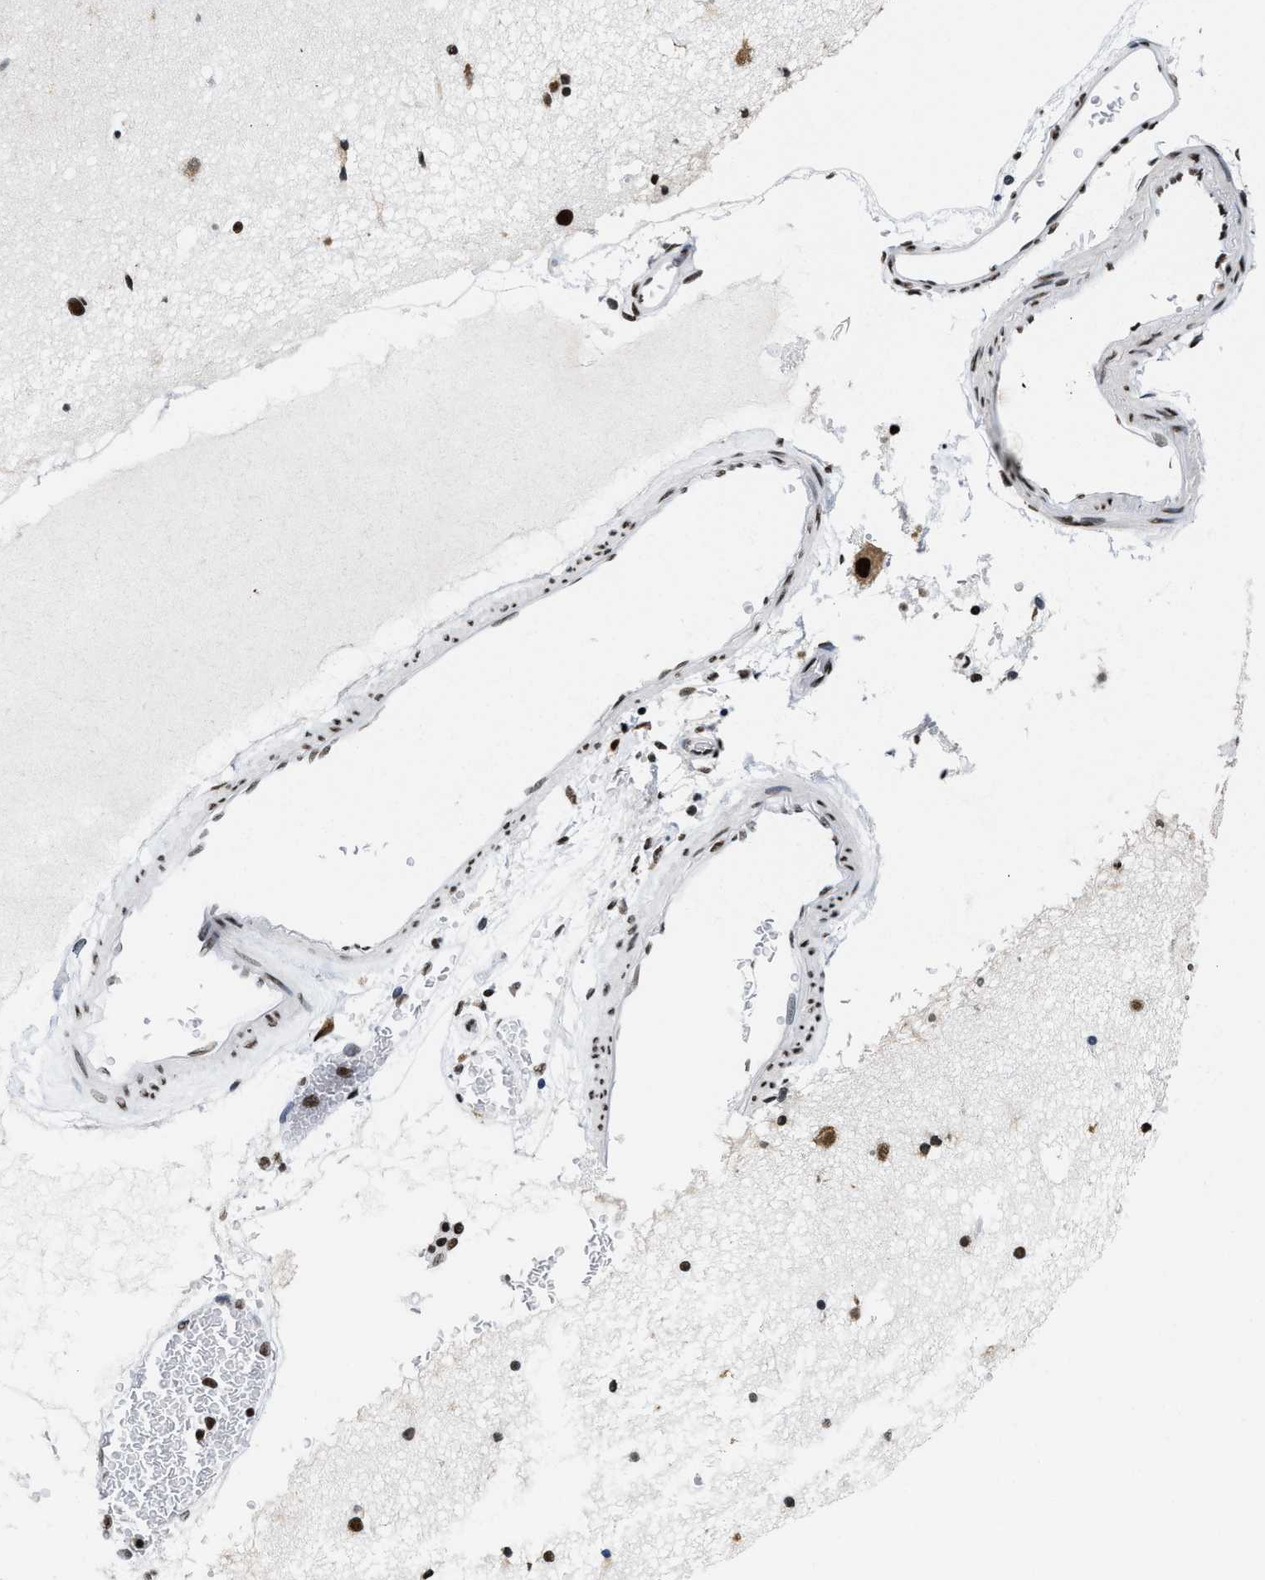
{"staining": {"intensity": "moderate", "quantity": ">75%", "location": "nuclear"}, "tissue": "cerebral cortex", "cell_type": "Endothelial cells", "image_type": "normal", "snomed": [{"axis": "morphology", "description": "Normal tissue, NOS"}, {"axis": "topography", "description": "Cerebral cortex"}], "caption": "IHC photomicrograph of normal cerebral cortex: cerebral cortex stained using immunohistochemistry exhibits medium levels of moderate protein expression localized specifically in the nuclear of endothelial cells, appearing as a nuclear brown color.", "gene": "SMARCC2", "patient": {"sex": "male", "age": 57}}